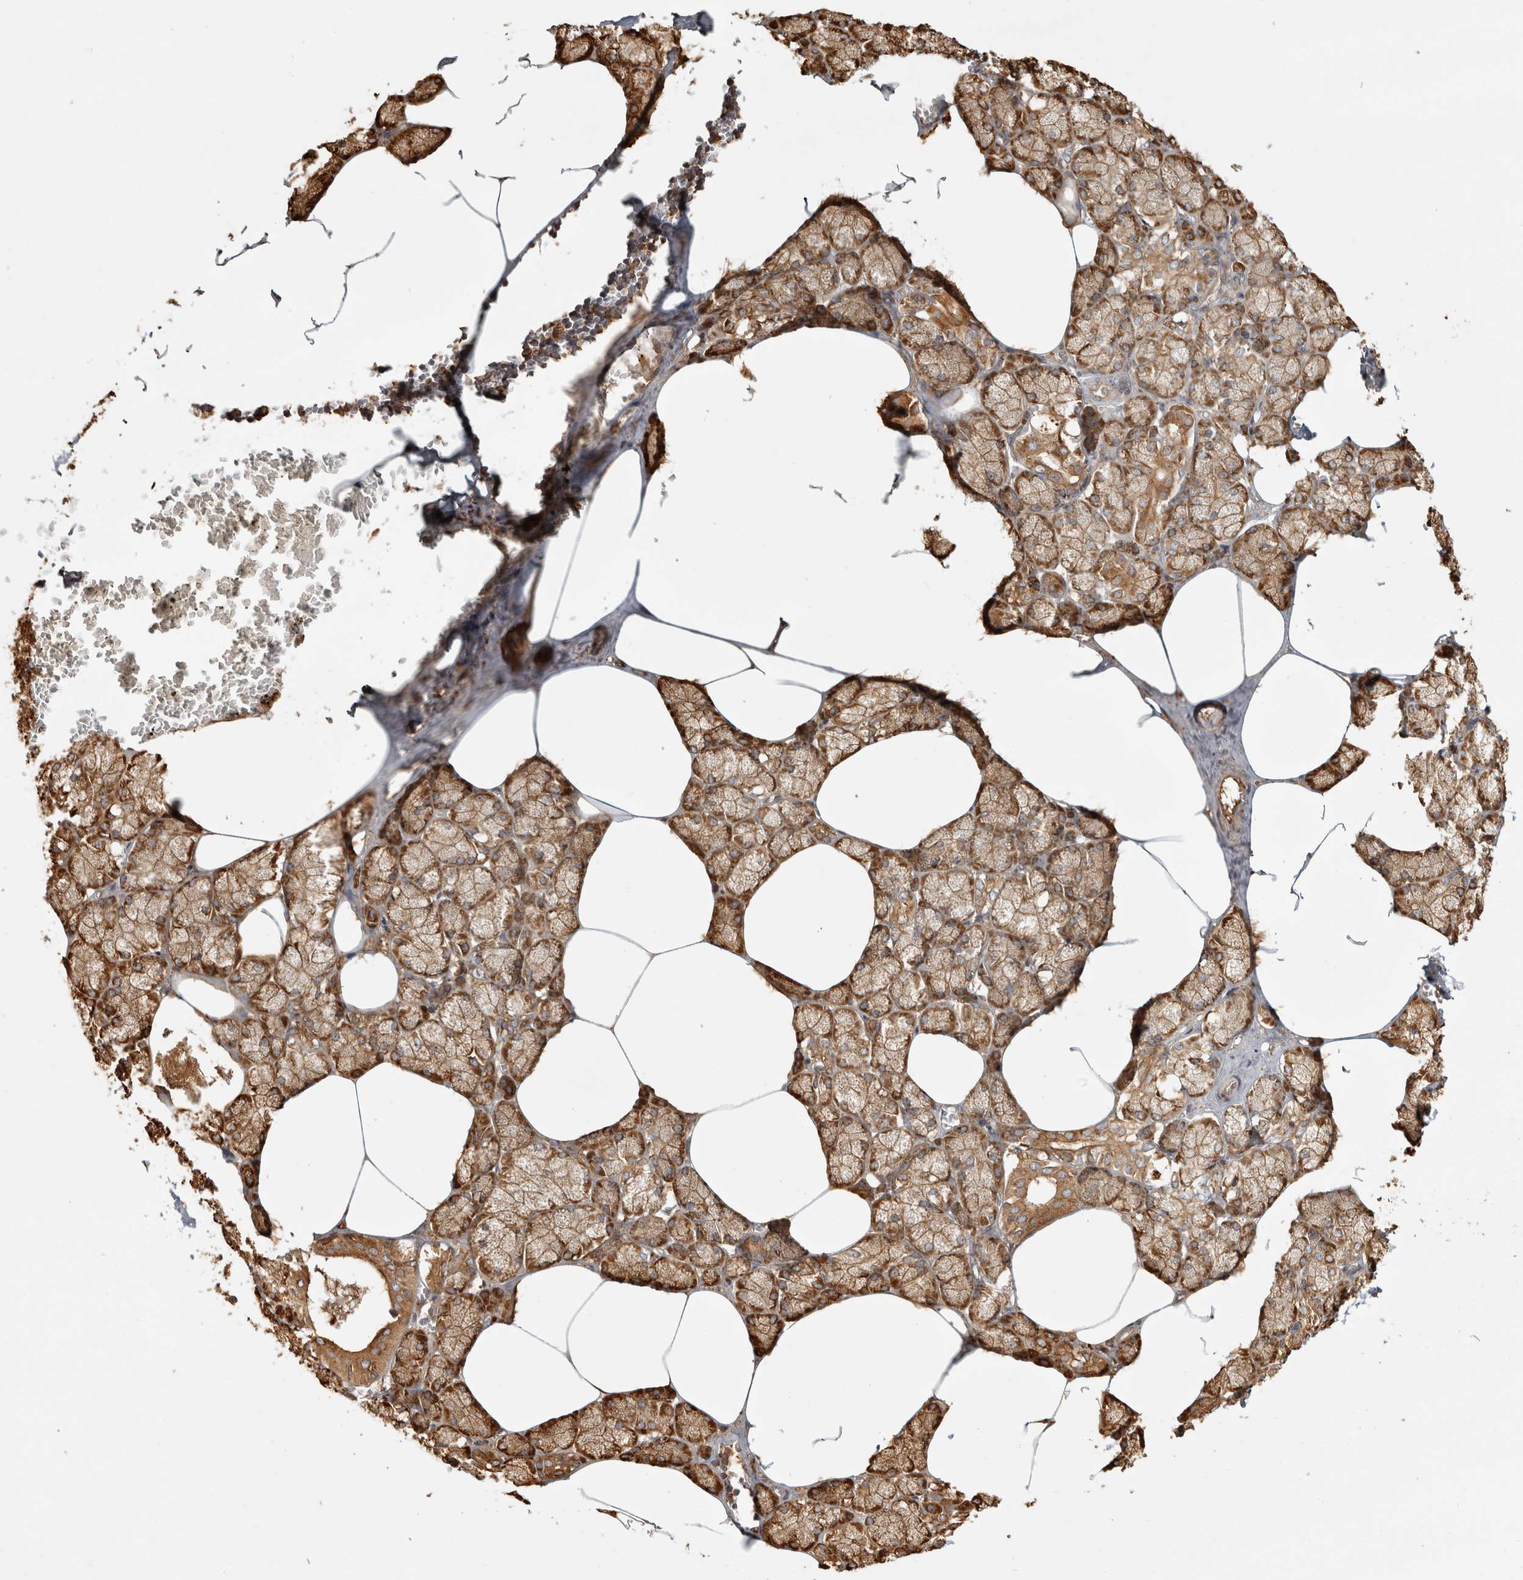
{"staining": {"intensity": "strong", "quantity": ">75%", "location": "cytoplasmic/membranous"}, "tissue": "salivary gland", "cell_type": "Glandular cells", "image_type": "normal", "snomed": [{"axis": "morphology", "description": "Normal tissue, NOS"}, {"axis": "topography", "description": "Salivary gland"}], "caption": "The immunohistochemical stain highlights strong cytoplasmic/membranous positivity in glandular cells of normal salivary gland.", "gene": "CAMSAP2", "patient": {"sex": "male", "age": 62}}